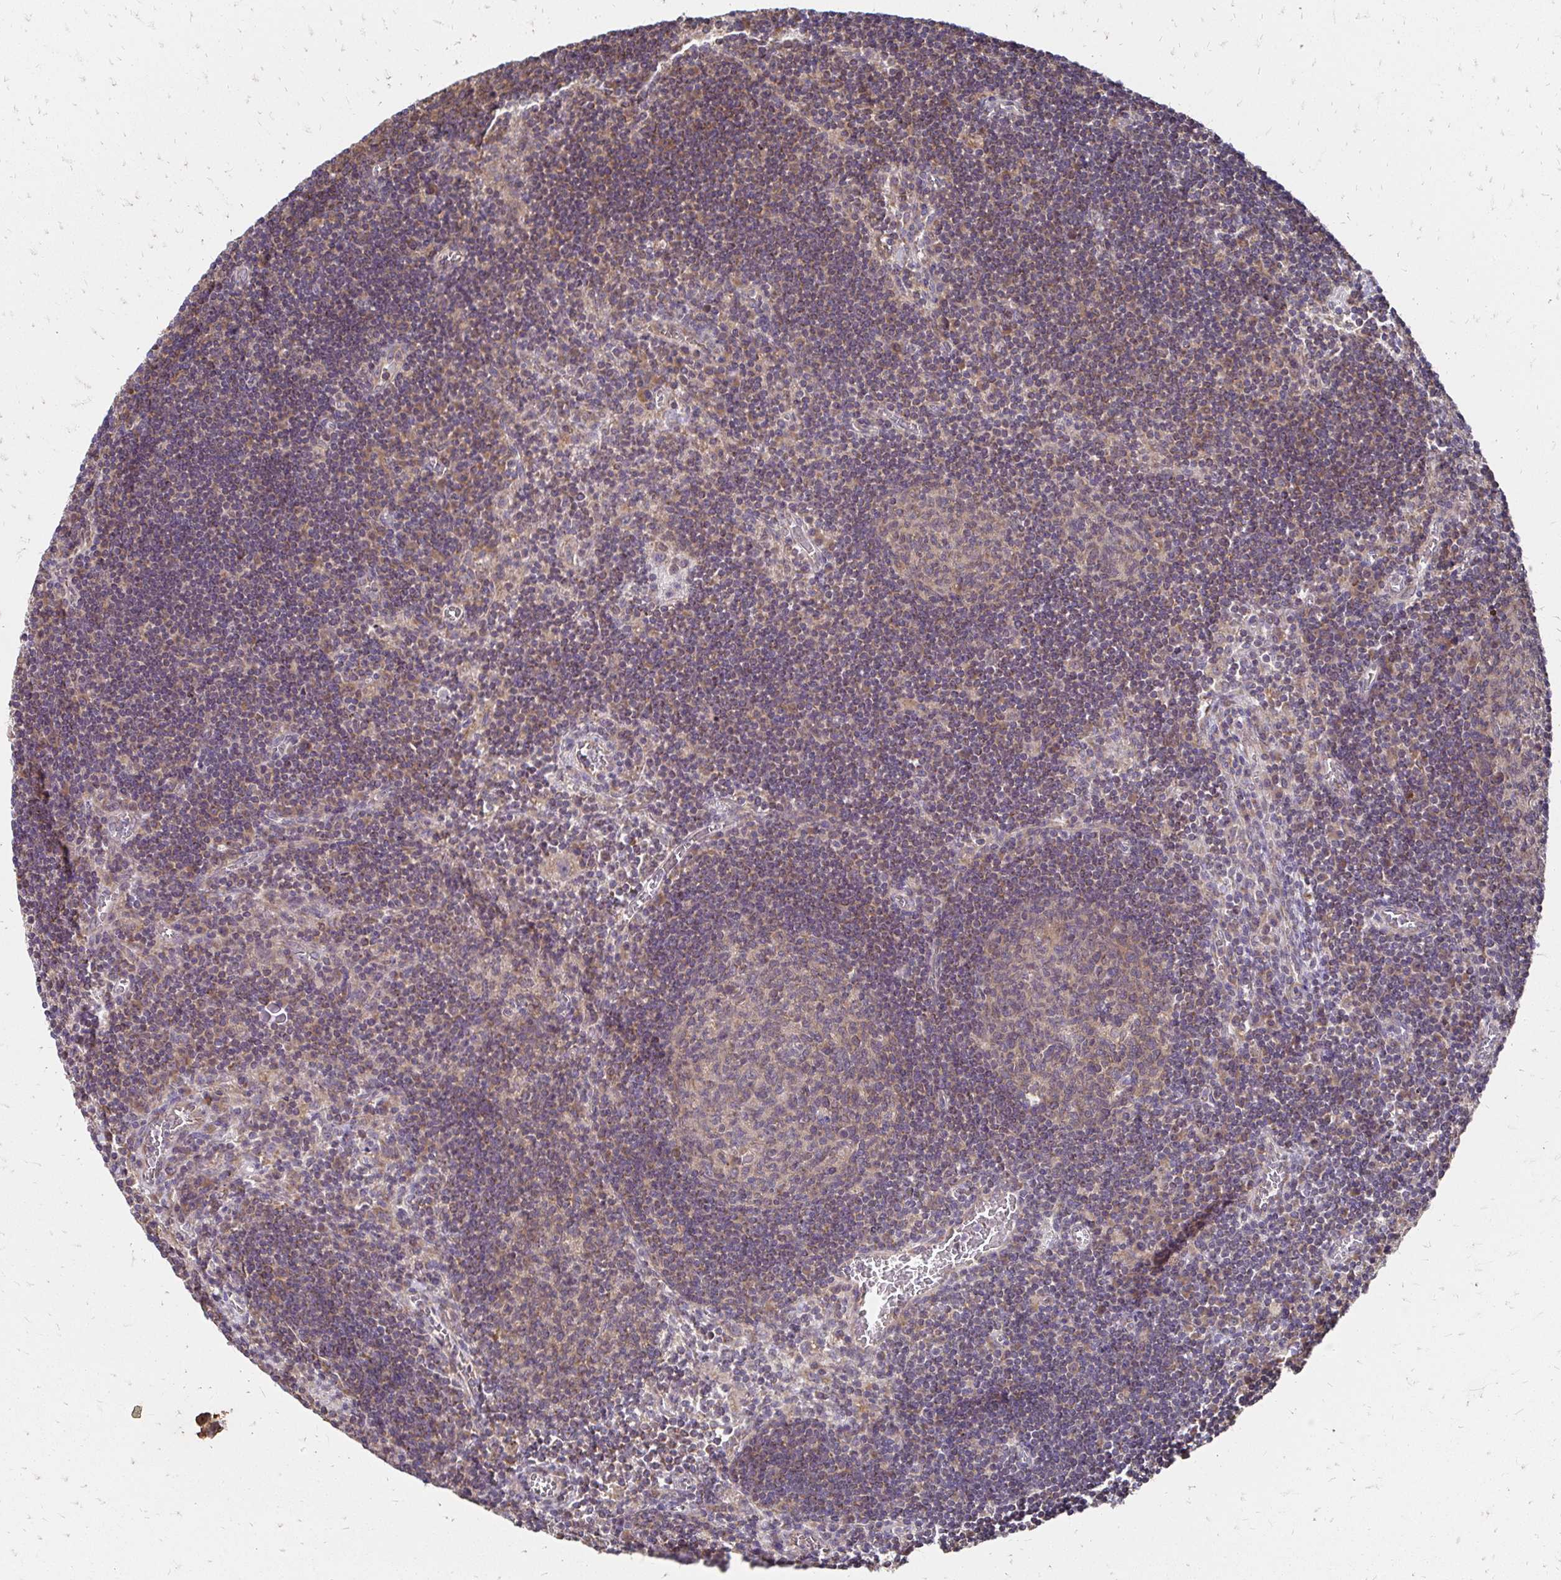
{"staining": {"intensity": "weak", "quantity": "25%-75%", "location": "cytoplasmic/membranous"}, "tissue": "lymph node", "cell_type": "Germinal center cells", "image_type": "normal", "snomed": [{"axis": "morphology", "description": "Normal tissue, NOS"}, {"axis": "topography", "description": "Lymph node"}], "caption": "Germinal center cells display low levels of weak cytoplasmic/membranous positivity in about 25%-75% of cells in normal human lymph node. The staining was performed using DAB (3,3'-diaminobenzidine) to visualize the protein expression in brown, while the nuclei were stained in blue with hematoxylin (Magnification: 20x).", "gene": "ZW10", "patient": {"sex": "male", "age": 67}}